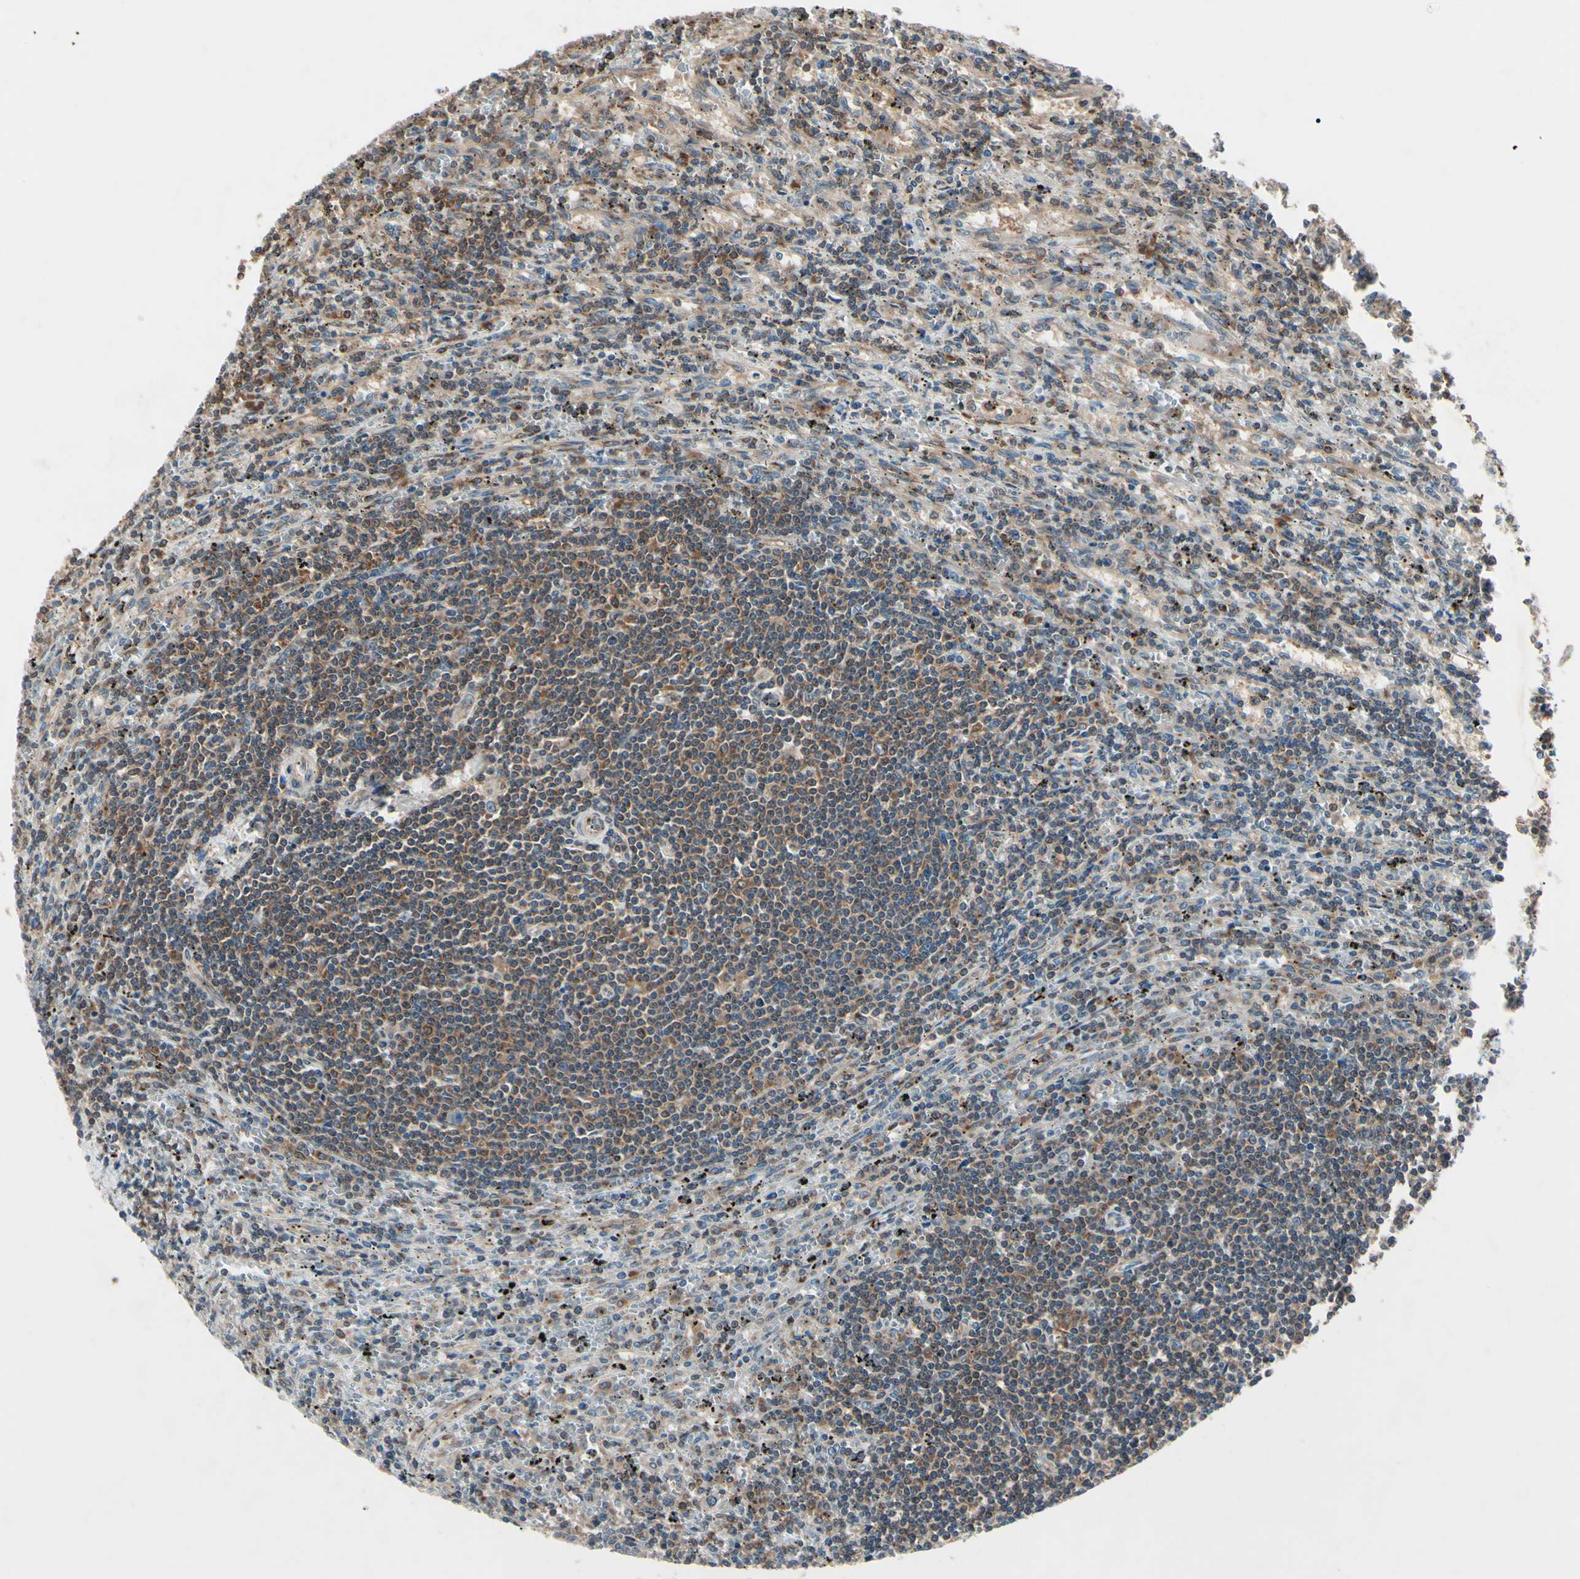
{"staining": {"intensity": "moderate", "quantity": "25%-75%", "location": "cytoplasmic/membranous"}, "tissue": "lymphoma", "cell_type": "Tumor cells", "image_type": "cancer", "snomed": [{"axis": "morphology", "description": "Malignant lymphoma, non-Hodgkin's type, Low grade"}, {"axis": "topography", "description": "Spleen"}], "caption": "This image exhibits lymphoma stained with immunohistochemistry (IHC) to label a protein in brown. The cytoplasmic/membranous of tumor cells show moderate positivity for the protein. Nuclei are counter-stained blue.", "gene": "MAPRE1", "patient": {"sex": "male", "age": 76}}